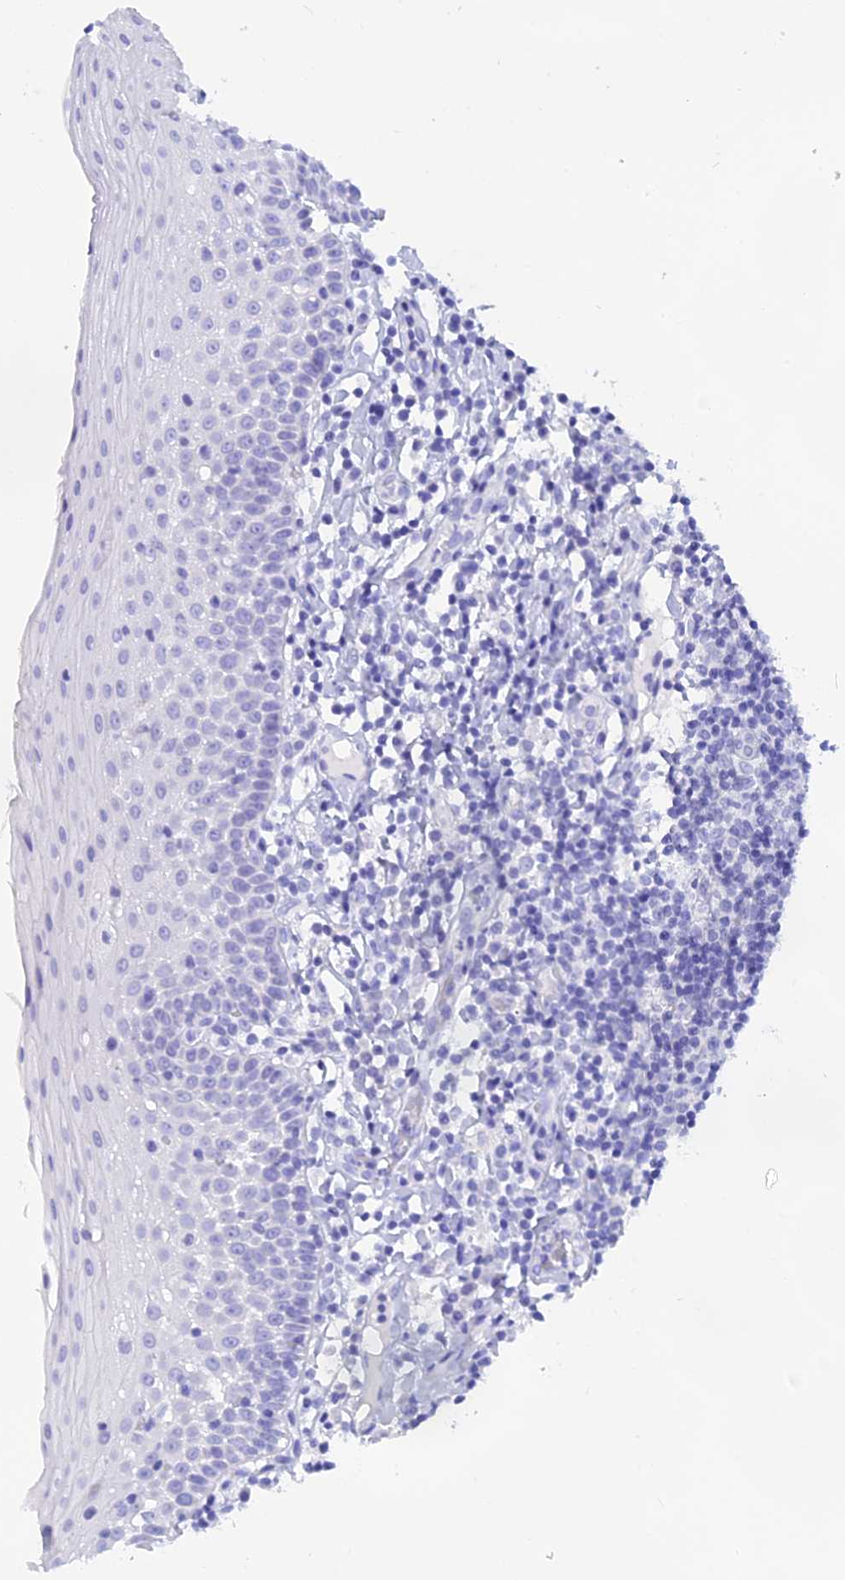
{"staining": {"intensity": "negative", "quantity": "none", "location": "none"}, "tissue": "oral mucosa", "cell_type": "Squamous epithelial cells", "image_type": "normal", "snomed": [{"axis": "morphology", "description": "Normal tissue, NOS"}, {"axis": "topography", "description": "Oral tissue"}], "caption": "DAB immunohistochemical staining of normal oral mucosa demonstrates no significant expression in squamous epithelial cells. Brightfield microscopy of immunohistochemistry stained with DAB (3,3'-diaminobenzidine) (brown) and hematoxylin (blue), captured at high magnification.", "gene": "ISCA1", "patient": {"sex": "female", "age": 69}}